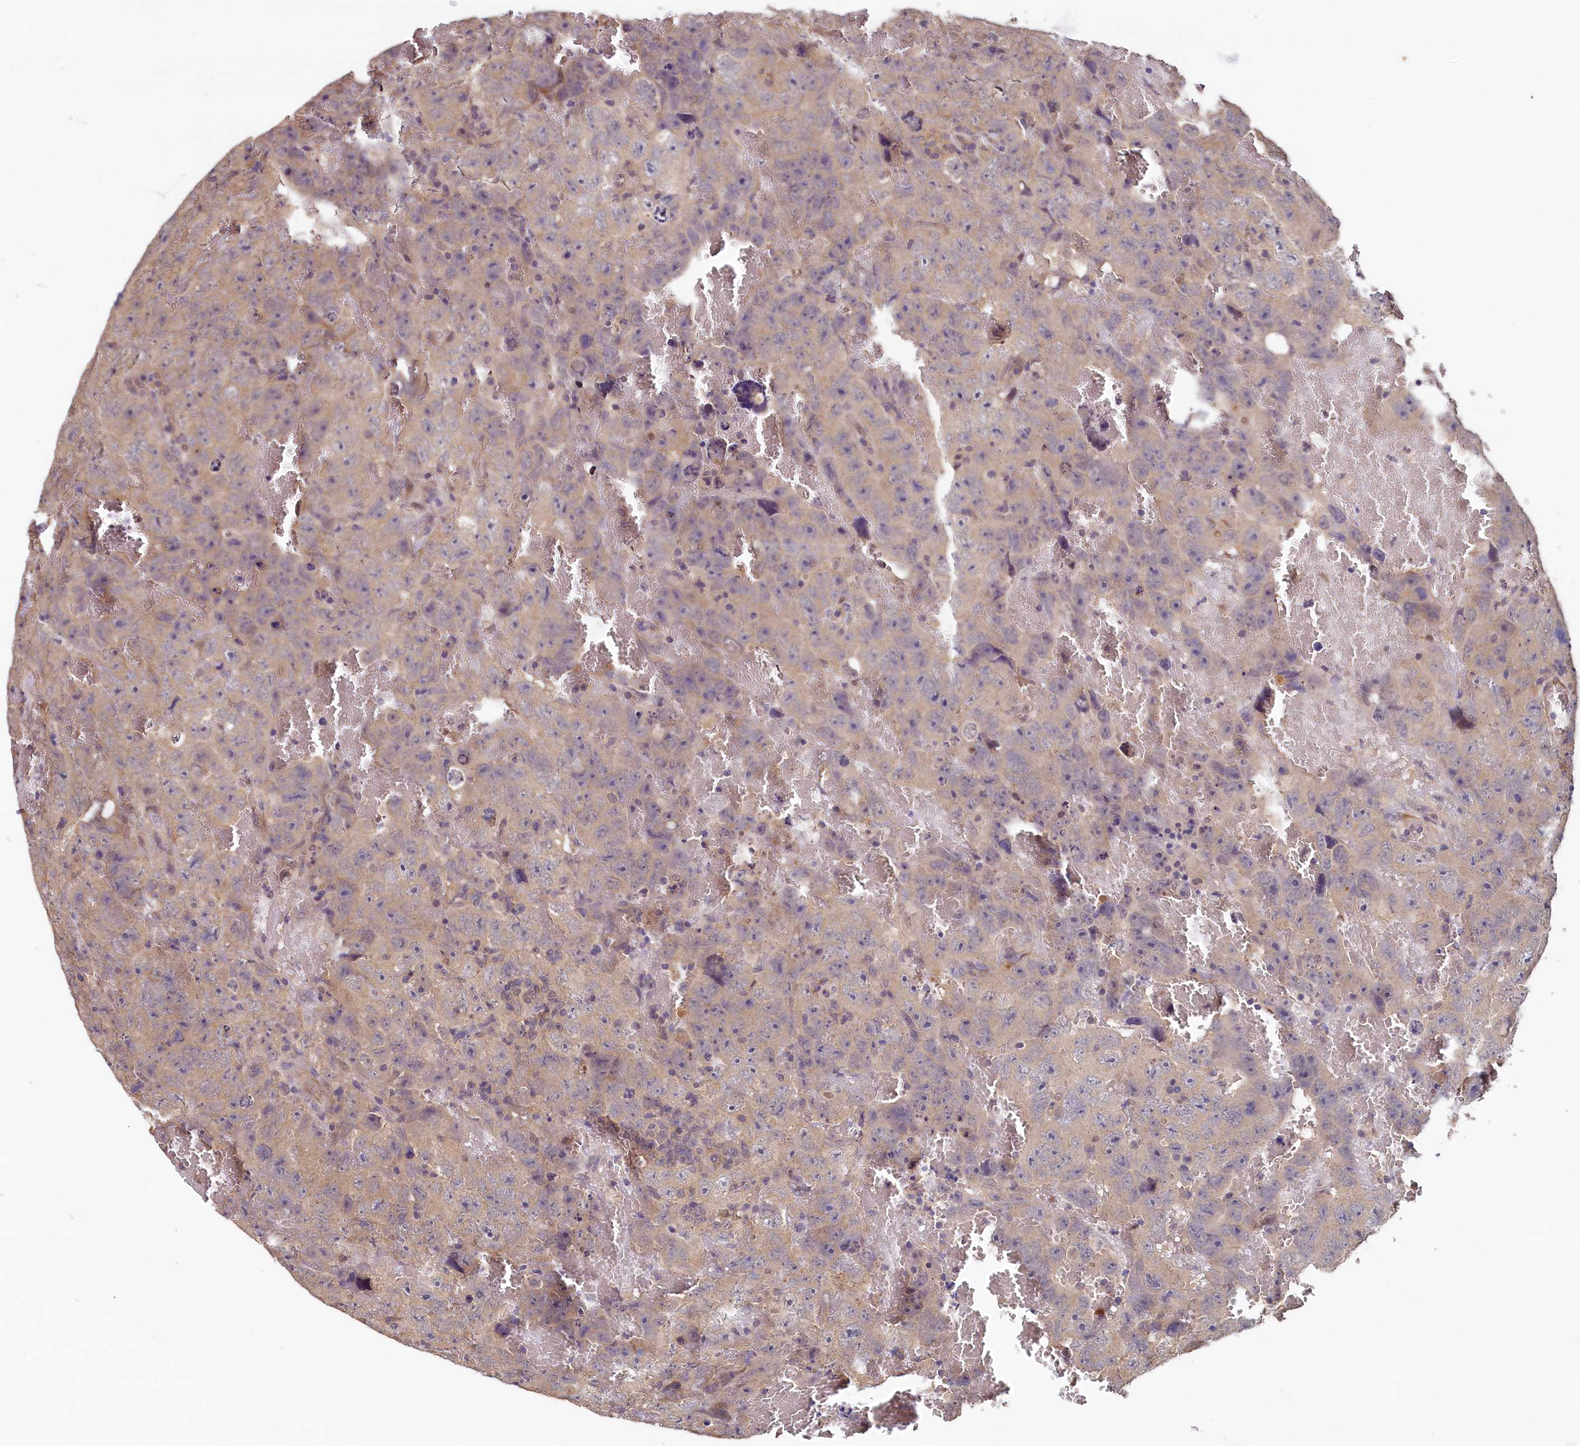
{"staining": {"intensity": "weak", "quantity": "25%-75%", "location": "cytoplasmic/membranous"}, "tissue": "testis cancer", "cell_type": "Tumor cells", "image_type": "cancer", "snomed": [{"axis": "morphology", "description": "Carcinoma, Embryonal, NOS"}, {"axis": "topography", "description": "Testis"}], "caption": "A brown stain shows weak cytoplasmic/membranous positivity of a protein in human testis embryonal carcinoma tumor cells.", "gene": "NUBP2", "patient": {"sex": "male", "age": 45}}